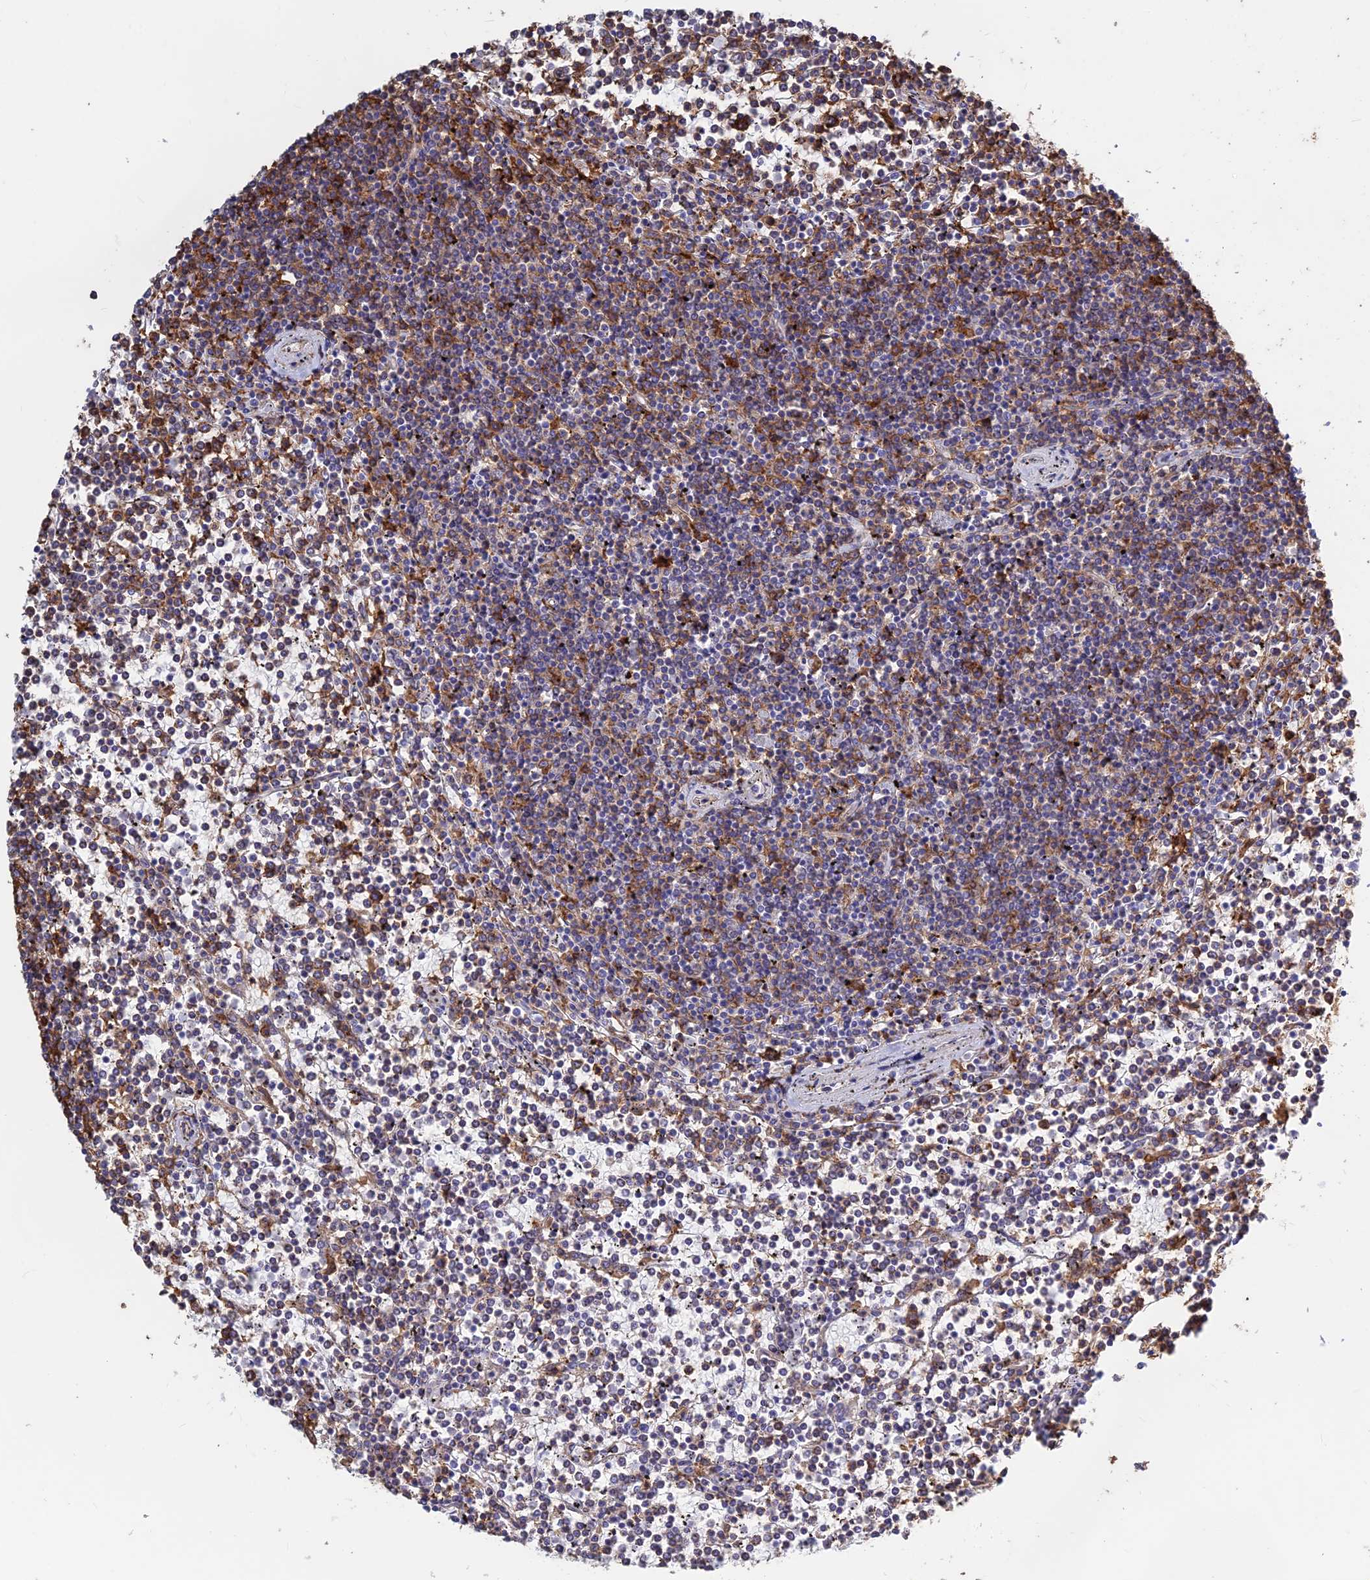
{"staining": {"intensity": "moderate", "quantity": "25%-75%", "location": "cytoplasmic/membranous"}, "tissue": "lymphoma", "cell_type": "Tumor cells", "image_type": "cancer", "snomed": [{"axis": "morphology", "description": "Malignant lymphoma, non-Hodgkin's type, Low grade"}, {"axis": "topography", "description": "Spleen"}], "caption": "Protein staining exhibits moderate cytoplasmic/membranous positivity in about 25%-75% of tumor cells in lymphoma.", "gene": "HLA-DRB1", "patient": {"sex": "female", "age": 19}}